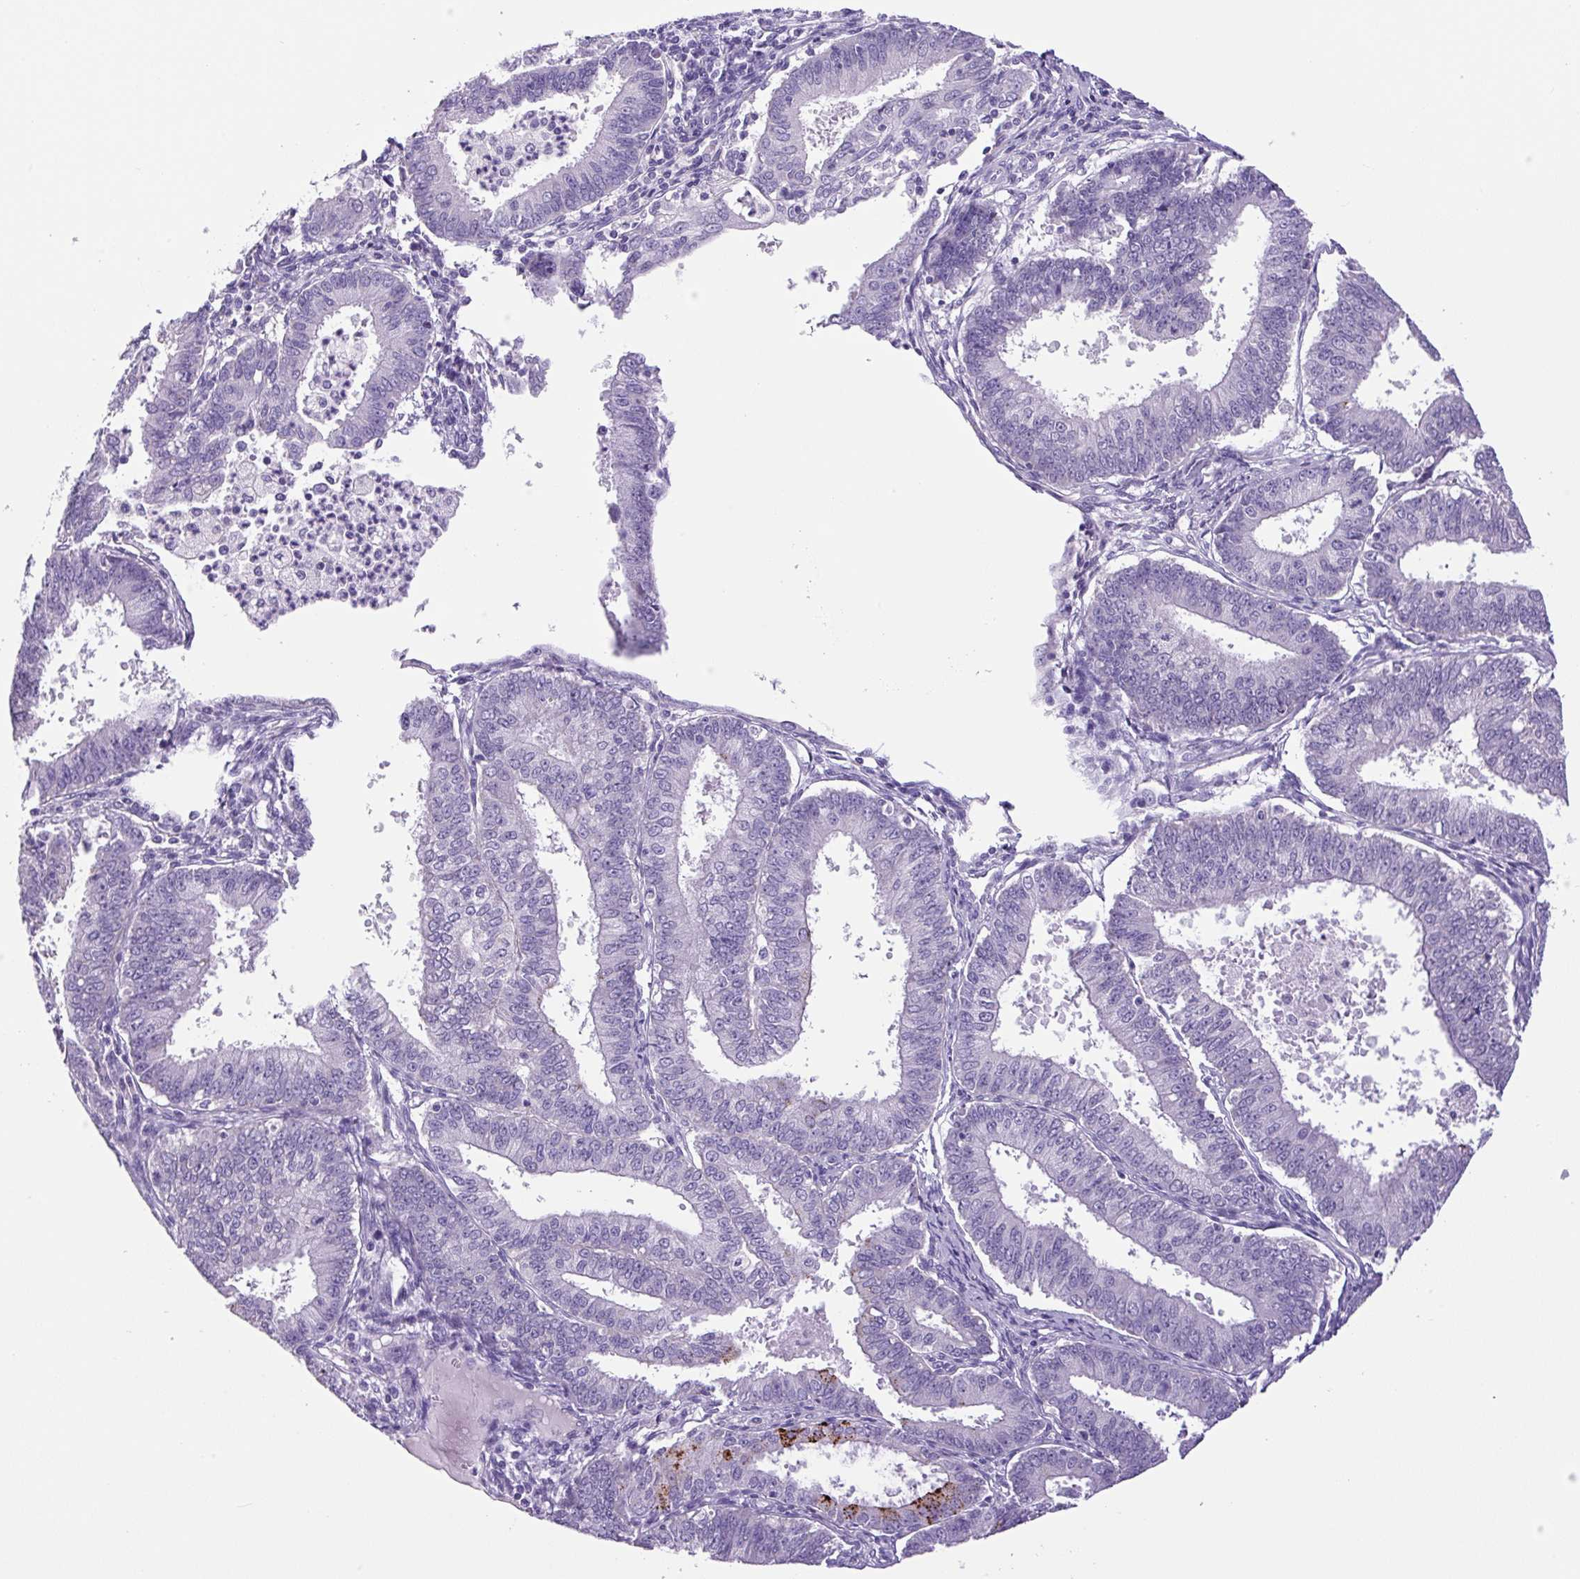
{"staining": {"intensity": "strong", "quantity": "<25%", "location": "cytoplasmic/membranous"}, "tissue": "endometrial cancer", "cell_type": "Tumor cells", "image_type": "cancer", "snomed": [{"axis": "morphology", "description": "Adenocarcinoma, NOS"}, {"axis": "topography", "description": "Endometrium"}], "caption": "Immunohistochemical staining of human endometrial cancer shows strong cytoplasmic/membranous protein staining in about <25% of tumor cells. Immunohistochemistry stains the protein of interest in brown and the nuclei are stained blue.", "gene": "CHGA", "patient": {"sex": "female", "age": 73}}